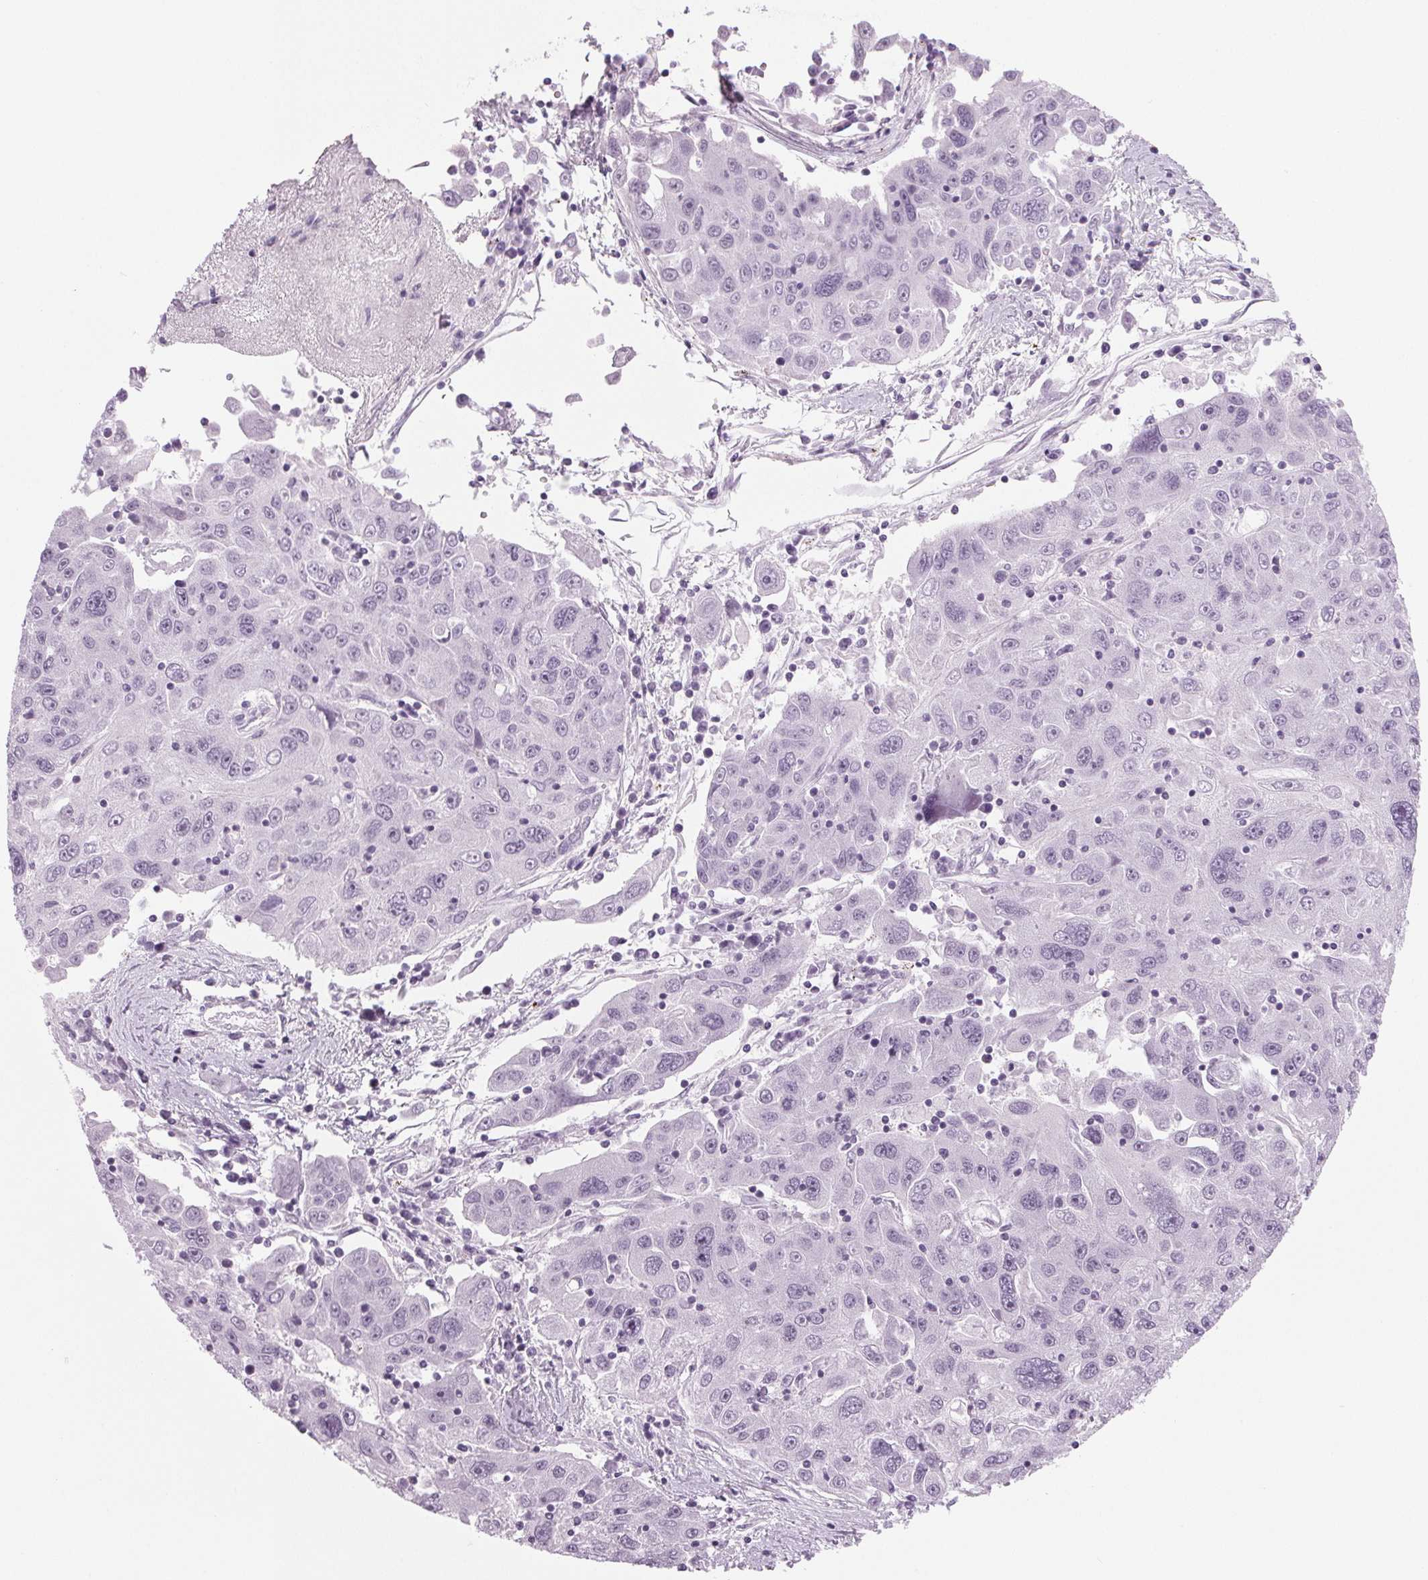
{"staining": {"intensity": "negative", "quantity": "none", "location": "none"}, "tissue": "stomach cancer", "cell_type": "Tumor cells", "image_type": "cancer", "snomed": [{"axis": "morphology", "description": "Adenocarcinoma, NOS"}, {"axis": "topography", "description": "Stomach"}], "caption": "Immunohistochemistry (IHC) histopathology image of adenocarcinoma (stomach) stained for a protein (brown), which displays no expression in tumor cells.", "gene": "IGF2BP1", "patient": {"sex": "male", "age": 56}}